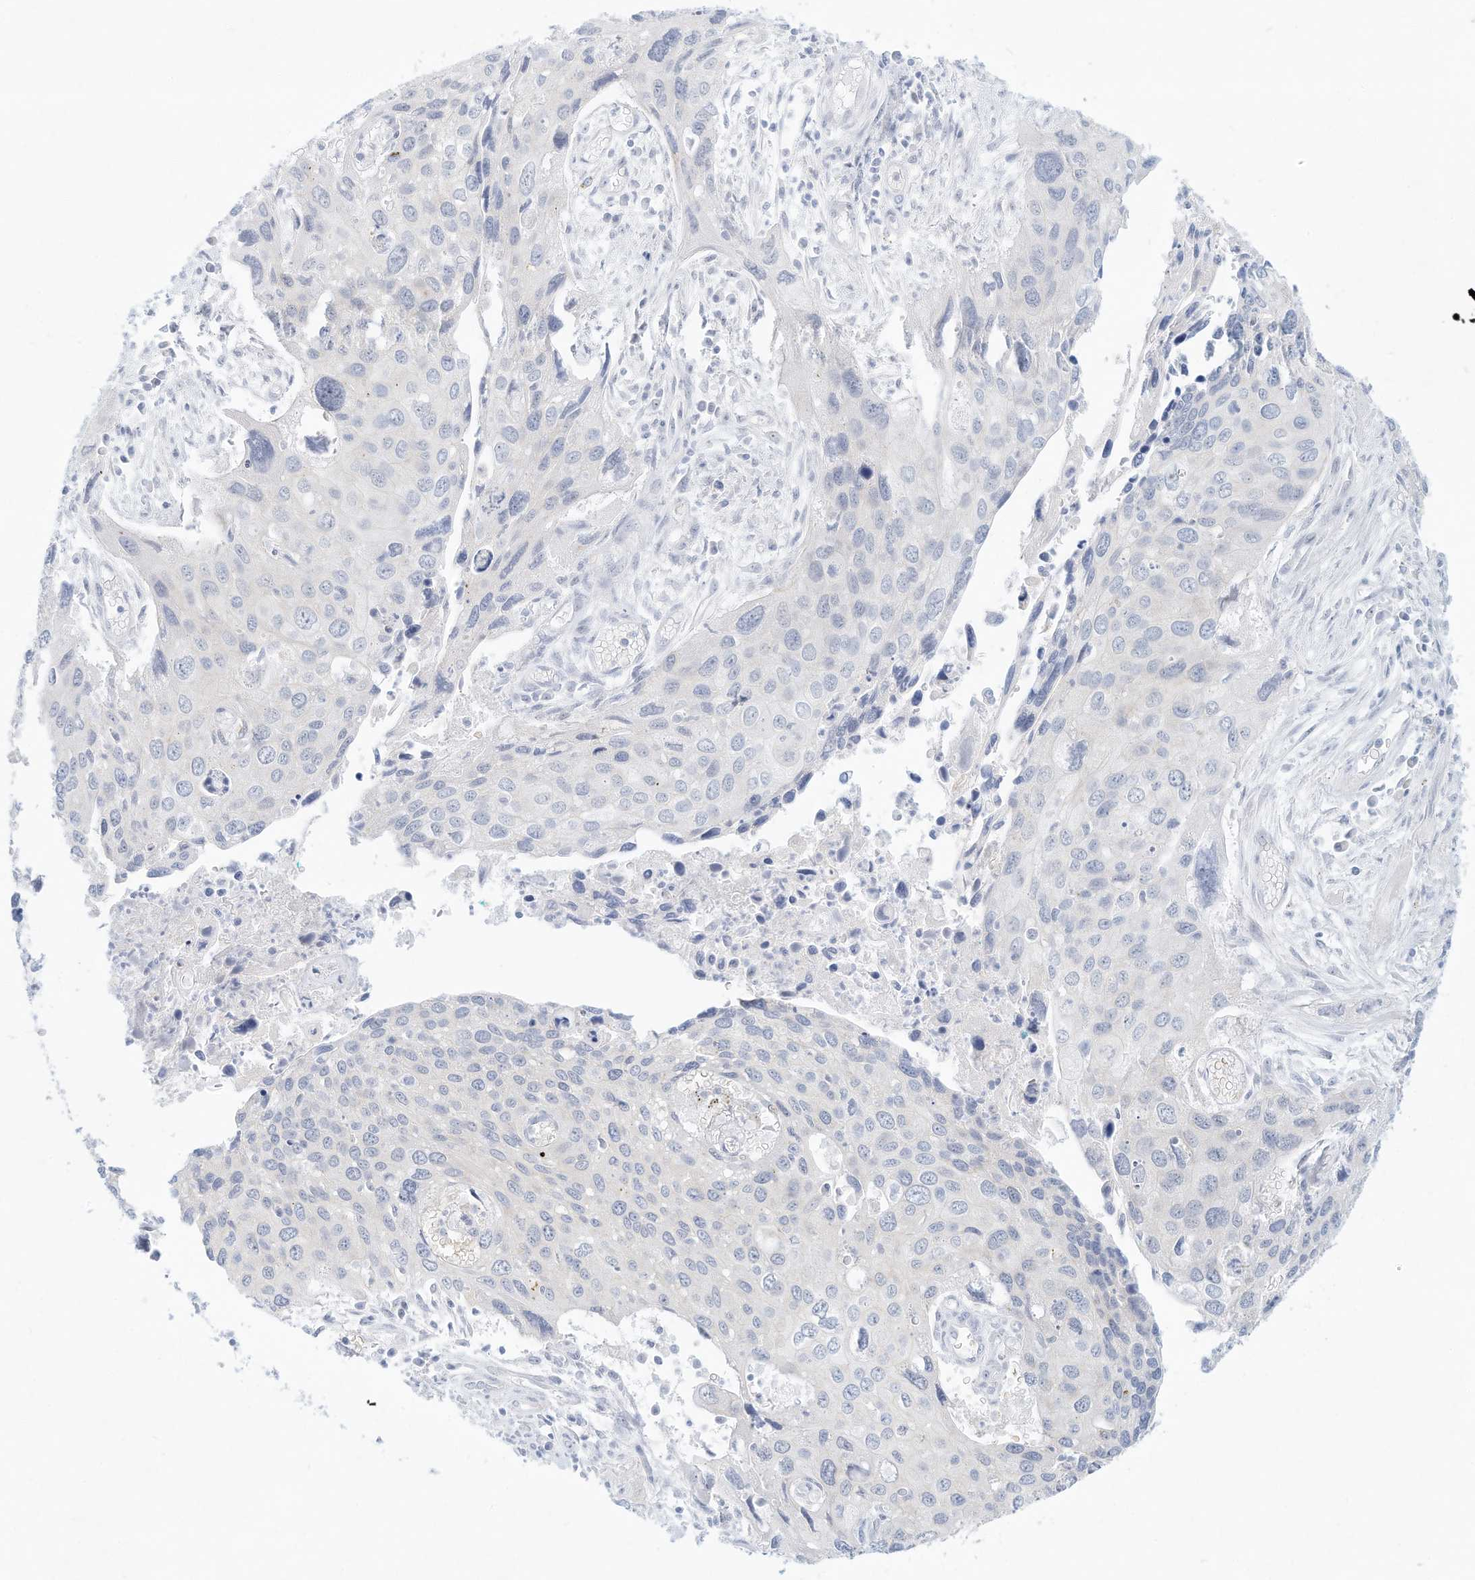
{"staining": {"intensity": "negative", "quantity": "none", "location": "none"}, "tissue": "cervical cancer", "cell_type": "Tumor cells", "image_type": "cancer", "snomed": [{"axis": "morphology", "description": "Squamous cell carcinoma, NOS"}, {"axis": "topography", "description": "Cervix"}], "caption": "High power microscopy photomicrograph of an immunohistochemistry image of cervical squamous cell carcinoma, revealing no significant staining in tumor cells.", "gene": "PAK6", "patient": {"sex": "female", "age": 55}}